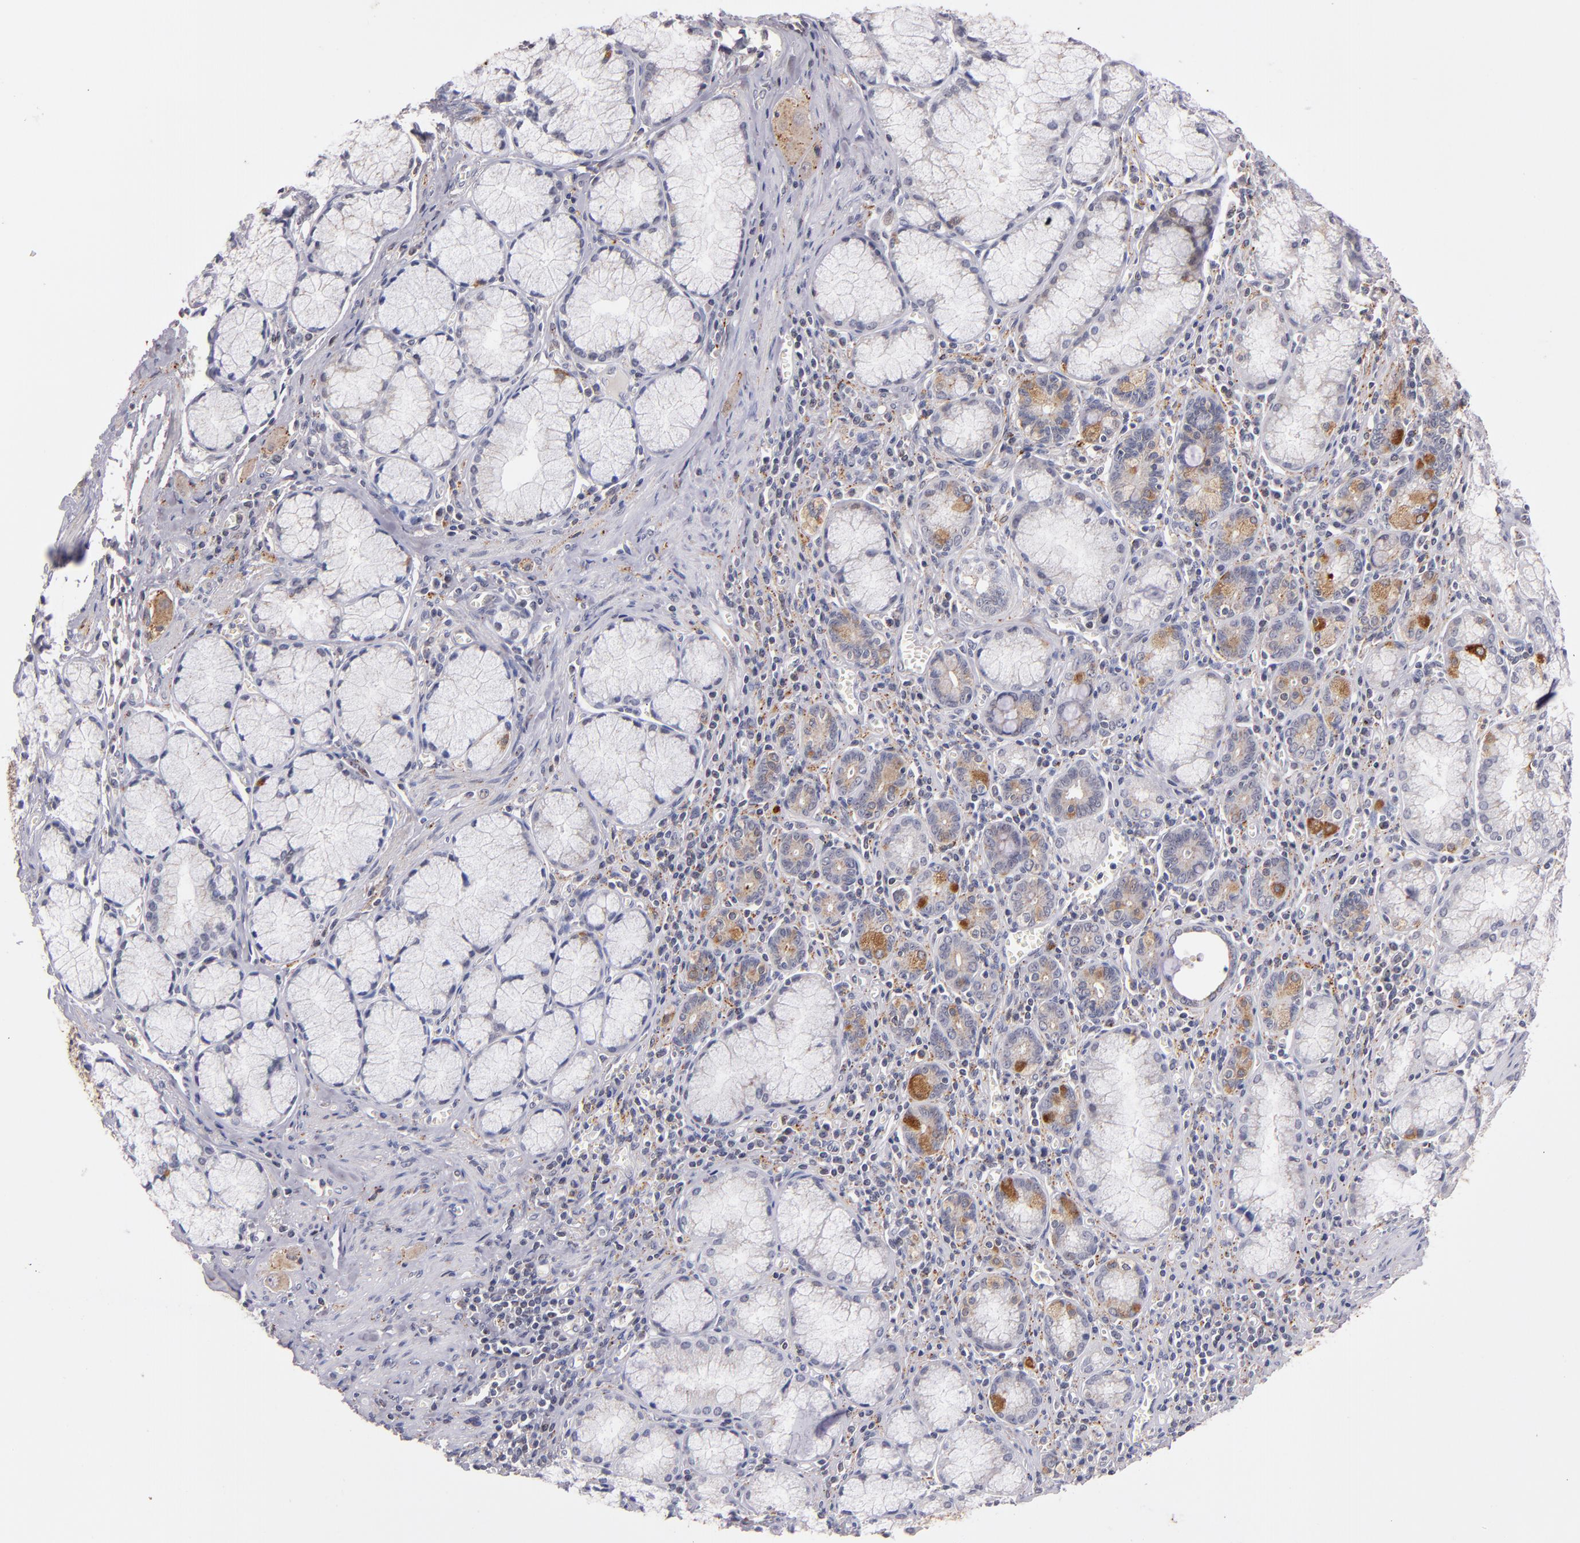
{"staining": {"intensity": "weak", "quantity": "<25%", "location": "cytoplasmic/membranous"}, "tissue": "pancreatic cancer", "cell_type": "Tumor cells", "image_type": "cancer", "snomed": [{"axis": "morphology", "description": "Adenocarcinoma, NOS"}, {"axis": "topography", "description": "Pancreas"}], "caption": "Immunohistochemistry (IHC) photomicrograph of pancreatic cancer (adenocarcinoma) stained for a protein (brown), which displays no staining in tumor cells.", "gene": "SYP", "patient": {"sex": "male", "age": 77}}